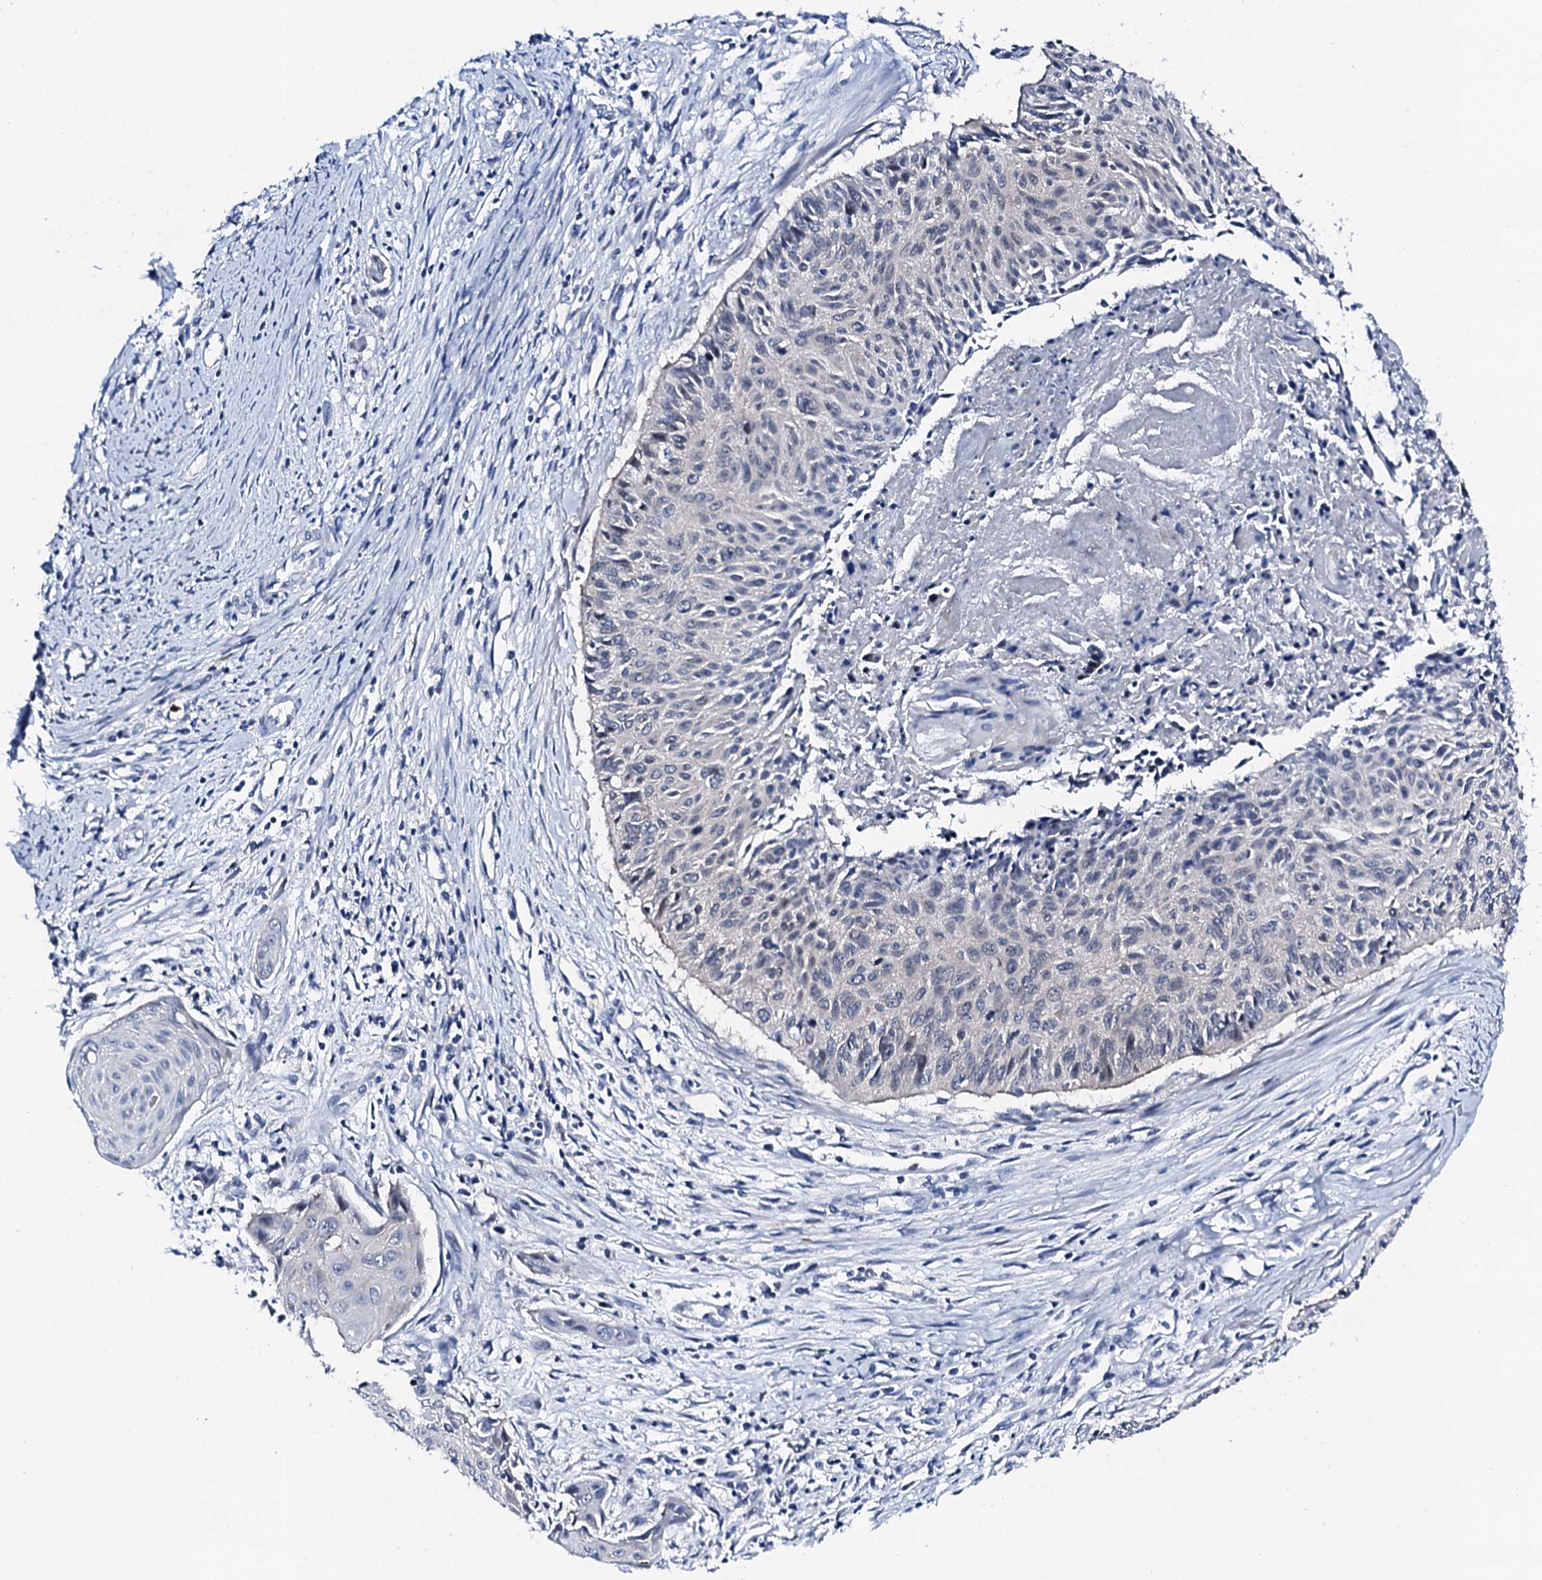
{"staining": {"intensity": "negative", "quantity": "none", "location": "none"}, "tissue": "cervical cancer", "cell_type": "Tumor cells", "image_type": "cancer", "snomed": [{"axis": "morphology", "description": "Squamous cell carcinoma, NOS"}, {"axis": "topography", "description": "Cervix"}], "caption": "Immunohistochemical staining of cervical cancer (squamous cell carcinoma) demonstrates no significant staining in tumor cells. (DAB (3,3'-diaminobenzidine) immunohistochemistry with hematoxylin counter stain).", "gene": "TRAFD1", "patient": {"sex": "female", "age": 55}}